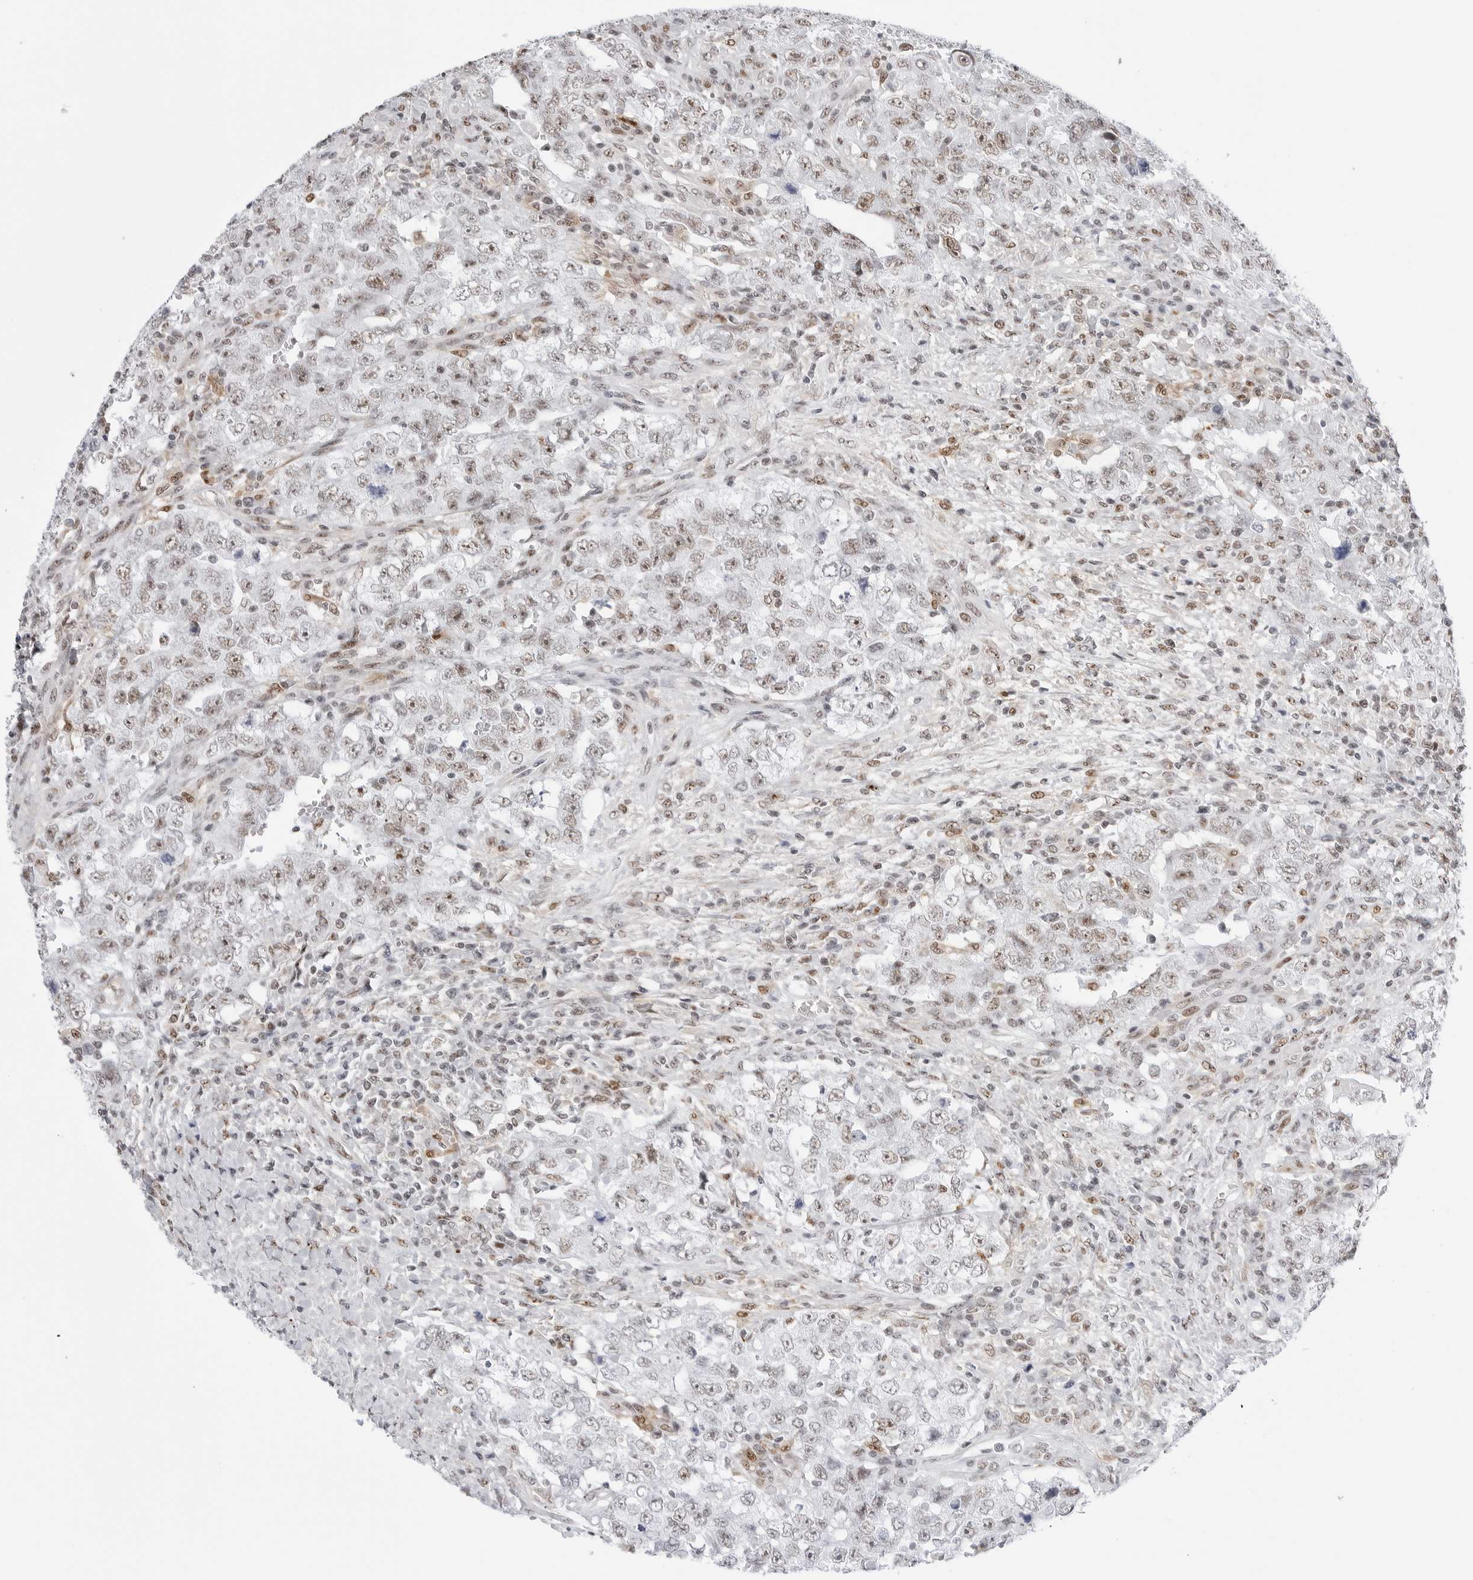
{"staining": {"intensity": "weak", "quantity": "25%-75%", "location": "nuclear"}, "tissue": "testis cancer", "cell_type": "Tumor cells", "image_type": "cancer", "snomed": [{"axis": "morphology", "description": "Carcinoma, Embryonal, NOS"}, {"axis": "topography", "description": "Testis"}], "caption": "Protein analysis of testis cancer (embryonal carcinoma) tissue demonstrates weak nuclear expression in approximately 25%-75% of tumor cells. (DAB IHC with brightfield microscopy, high magnification).", "gene": "C1orf162", "patient": {"sex": "male", "age": 26}}